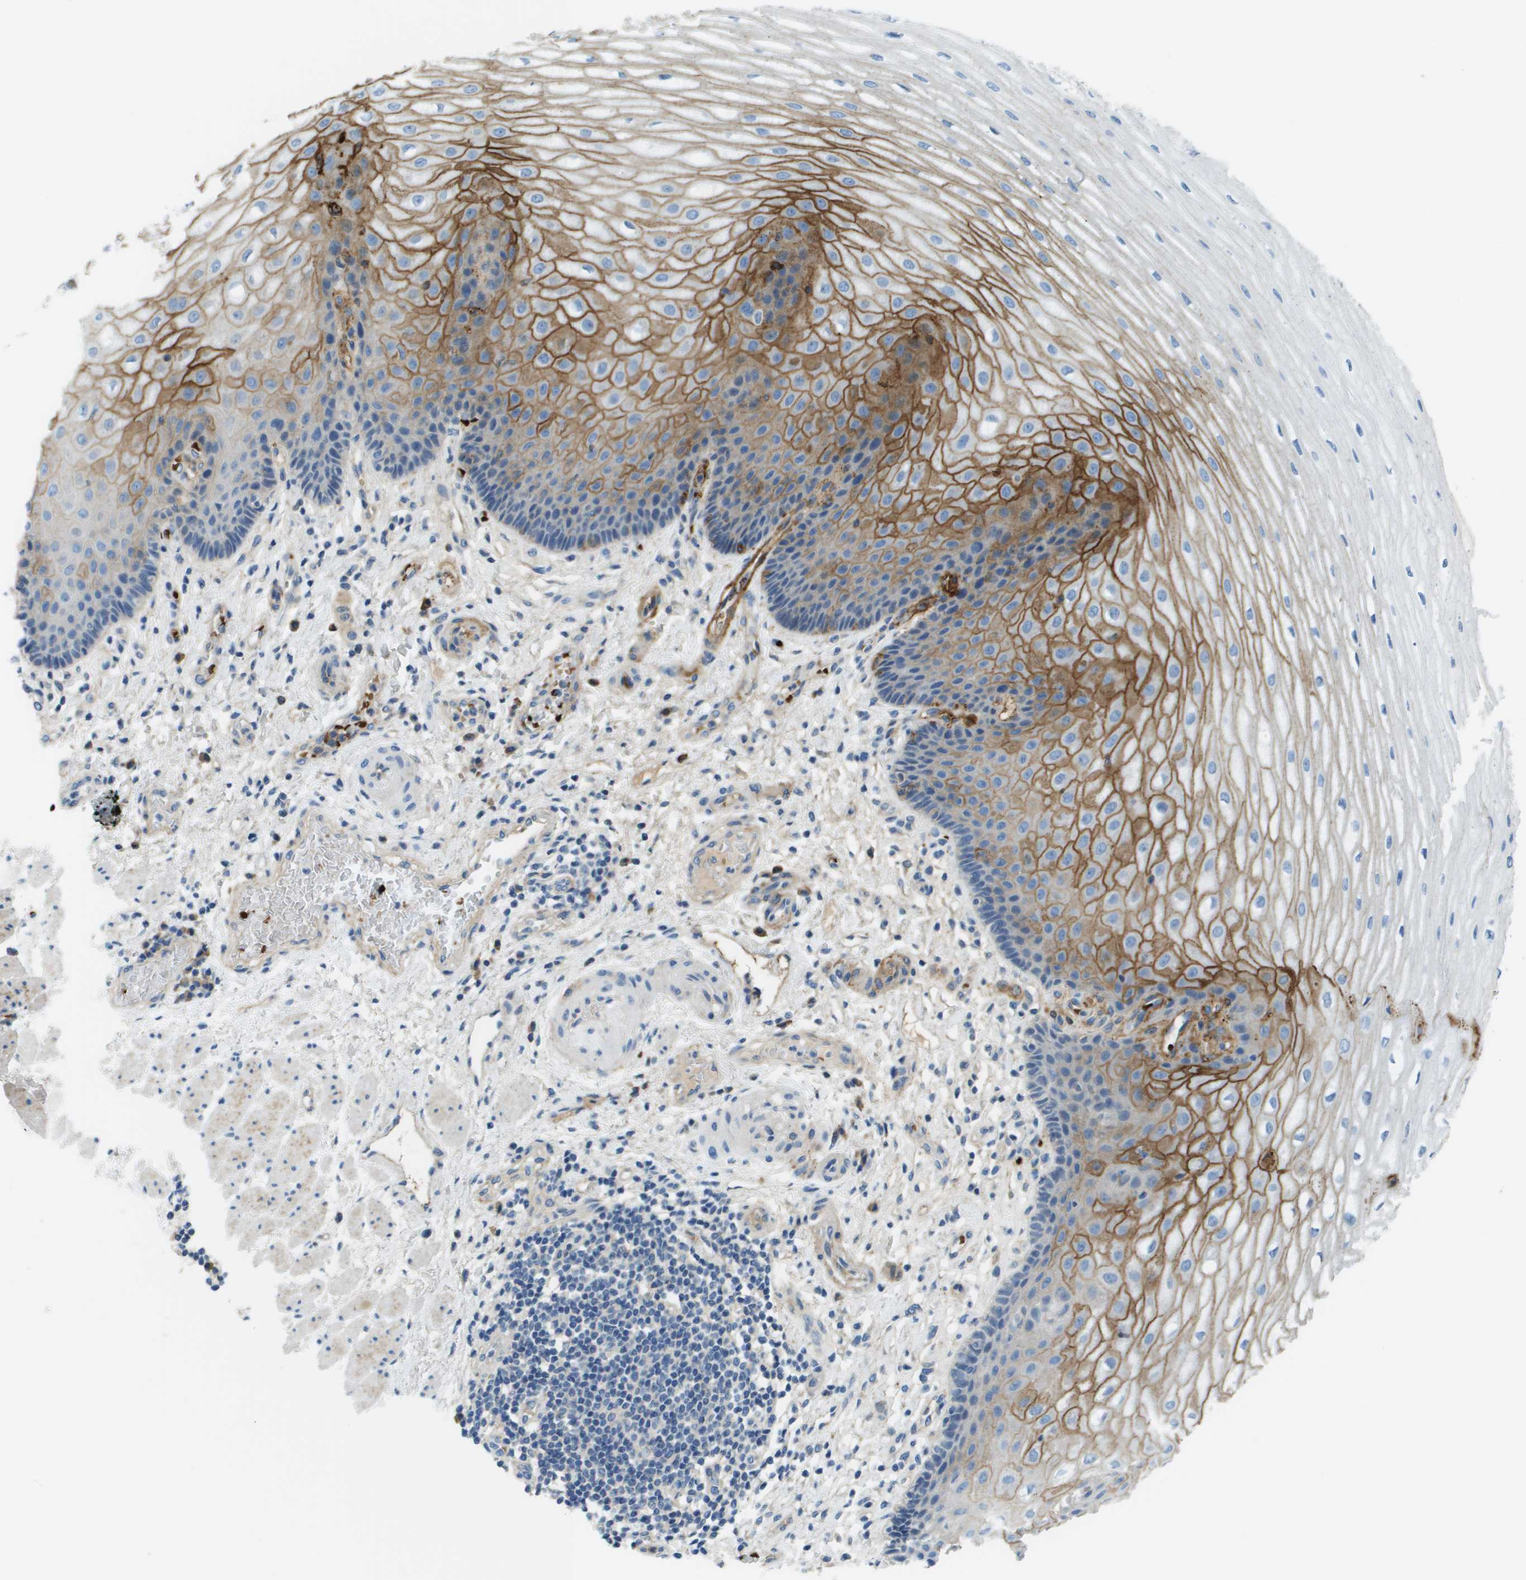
{"staining": {"intensity": "strong", "quantity": "25%-75%", "location": "cytoplasmic/membranous"}, "tissue": "esophagus", "cell_type": "Squamous epithelial cells", "image_type": "normal", "snomed": [{"axis": "morphology", "description": "Normal tissue, NOS"}, {"axis": "topography", "description": "Esophagus"}], "caption": "Immunohistochemical staining of benign esophagus exhibits strong cytoplasmic/membranous protein positivity in approximately 25%-75% of squamous epithelial cells.", "gene": "SDC1", "patient": {"sex": "male", "age": 54}}